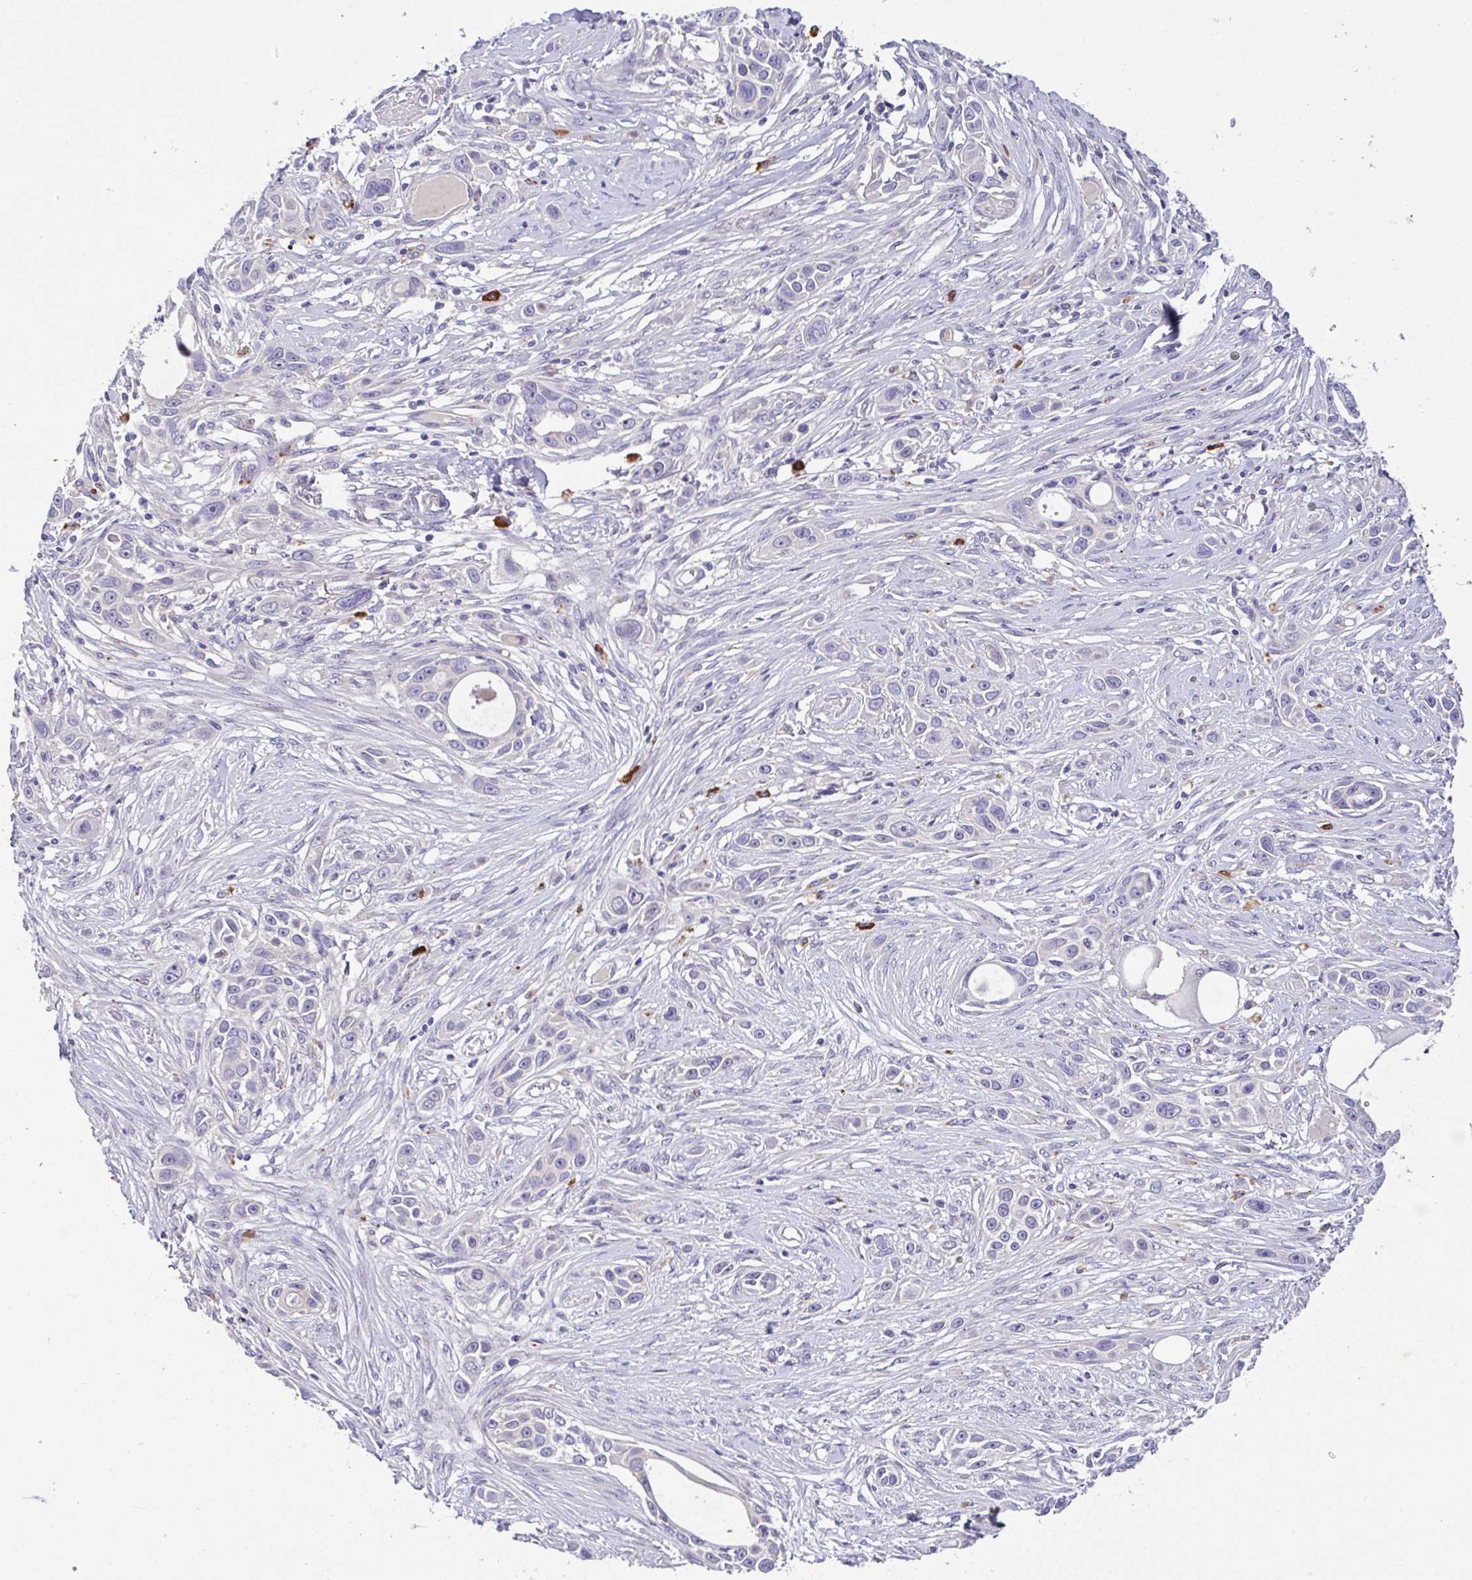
{"staining": {"intensity": "negative", "quantity": "none", "location": "none"}, "tissue": "skin cancer", "cell_type": "Tumor cells", "image_type": "cancer", "snomed": [{"axis": "morphology", "description": "Squamous cell carcinoma, NOS"}, {"axis": "topography", "description": "Skin"}], "caption": "A histopathology image of skin cancer stained for a protein shows no brown staining in tumor cells.", "gene": "EPN3", "patient": {"sex": "female", "age": 69}}